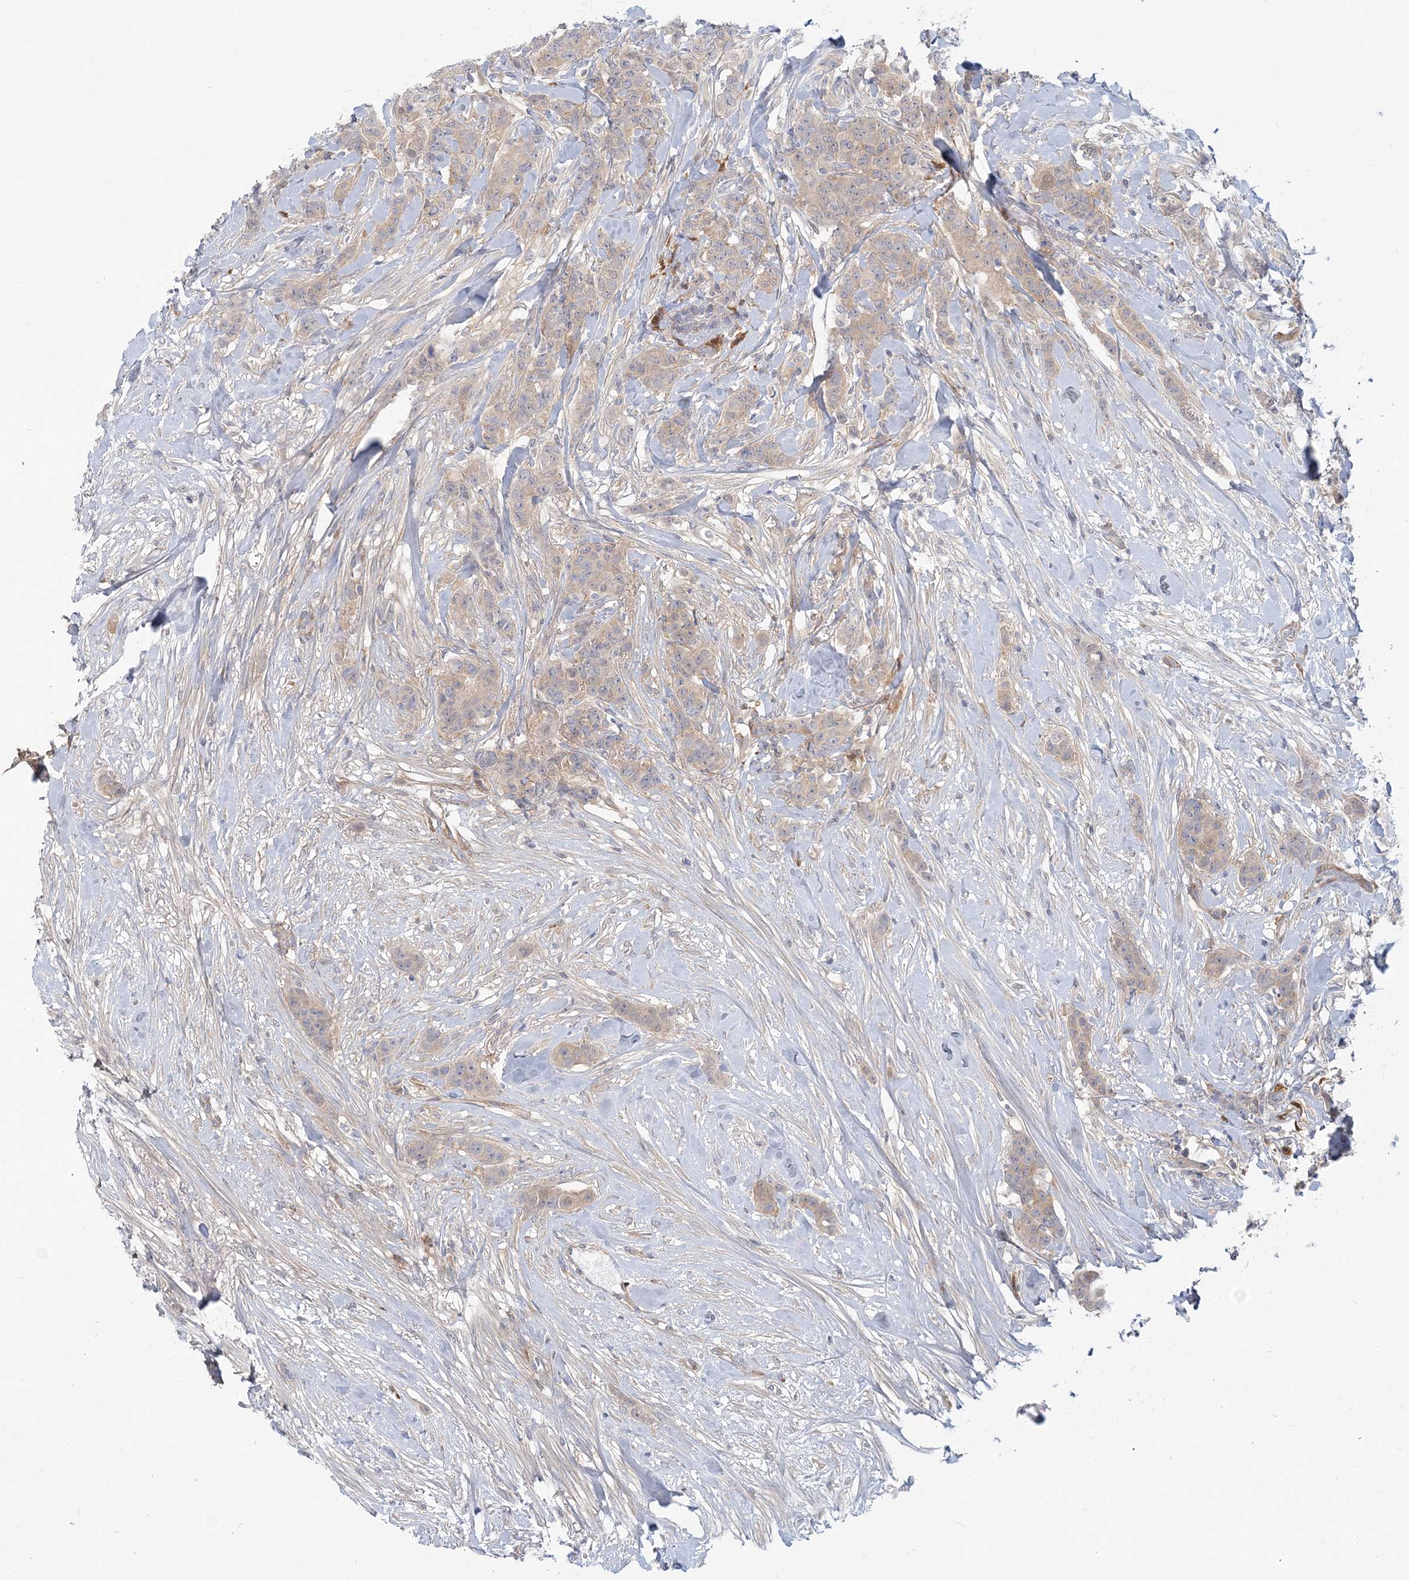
{"staining": {"intensity": "weak", "quantity": "<25%", "location": "cytoplasmic/membranous"}, "tissue": "breast cancer", "cell_type": "Tumor cells", "image_type": "cancer", "snomed": [{"axis": "morphology", "description": "Duct carcinoma"}, {"axis": "topography", "description": "Breast"}], "caption": "Human breast cancer stained for a protein using immunohistochemistry displays no expression in tumor cells.", "gene": "GMPPA", "patient": {"sex": "female", "age": 40}}